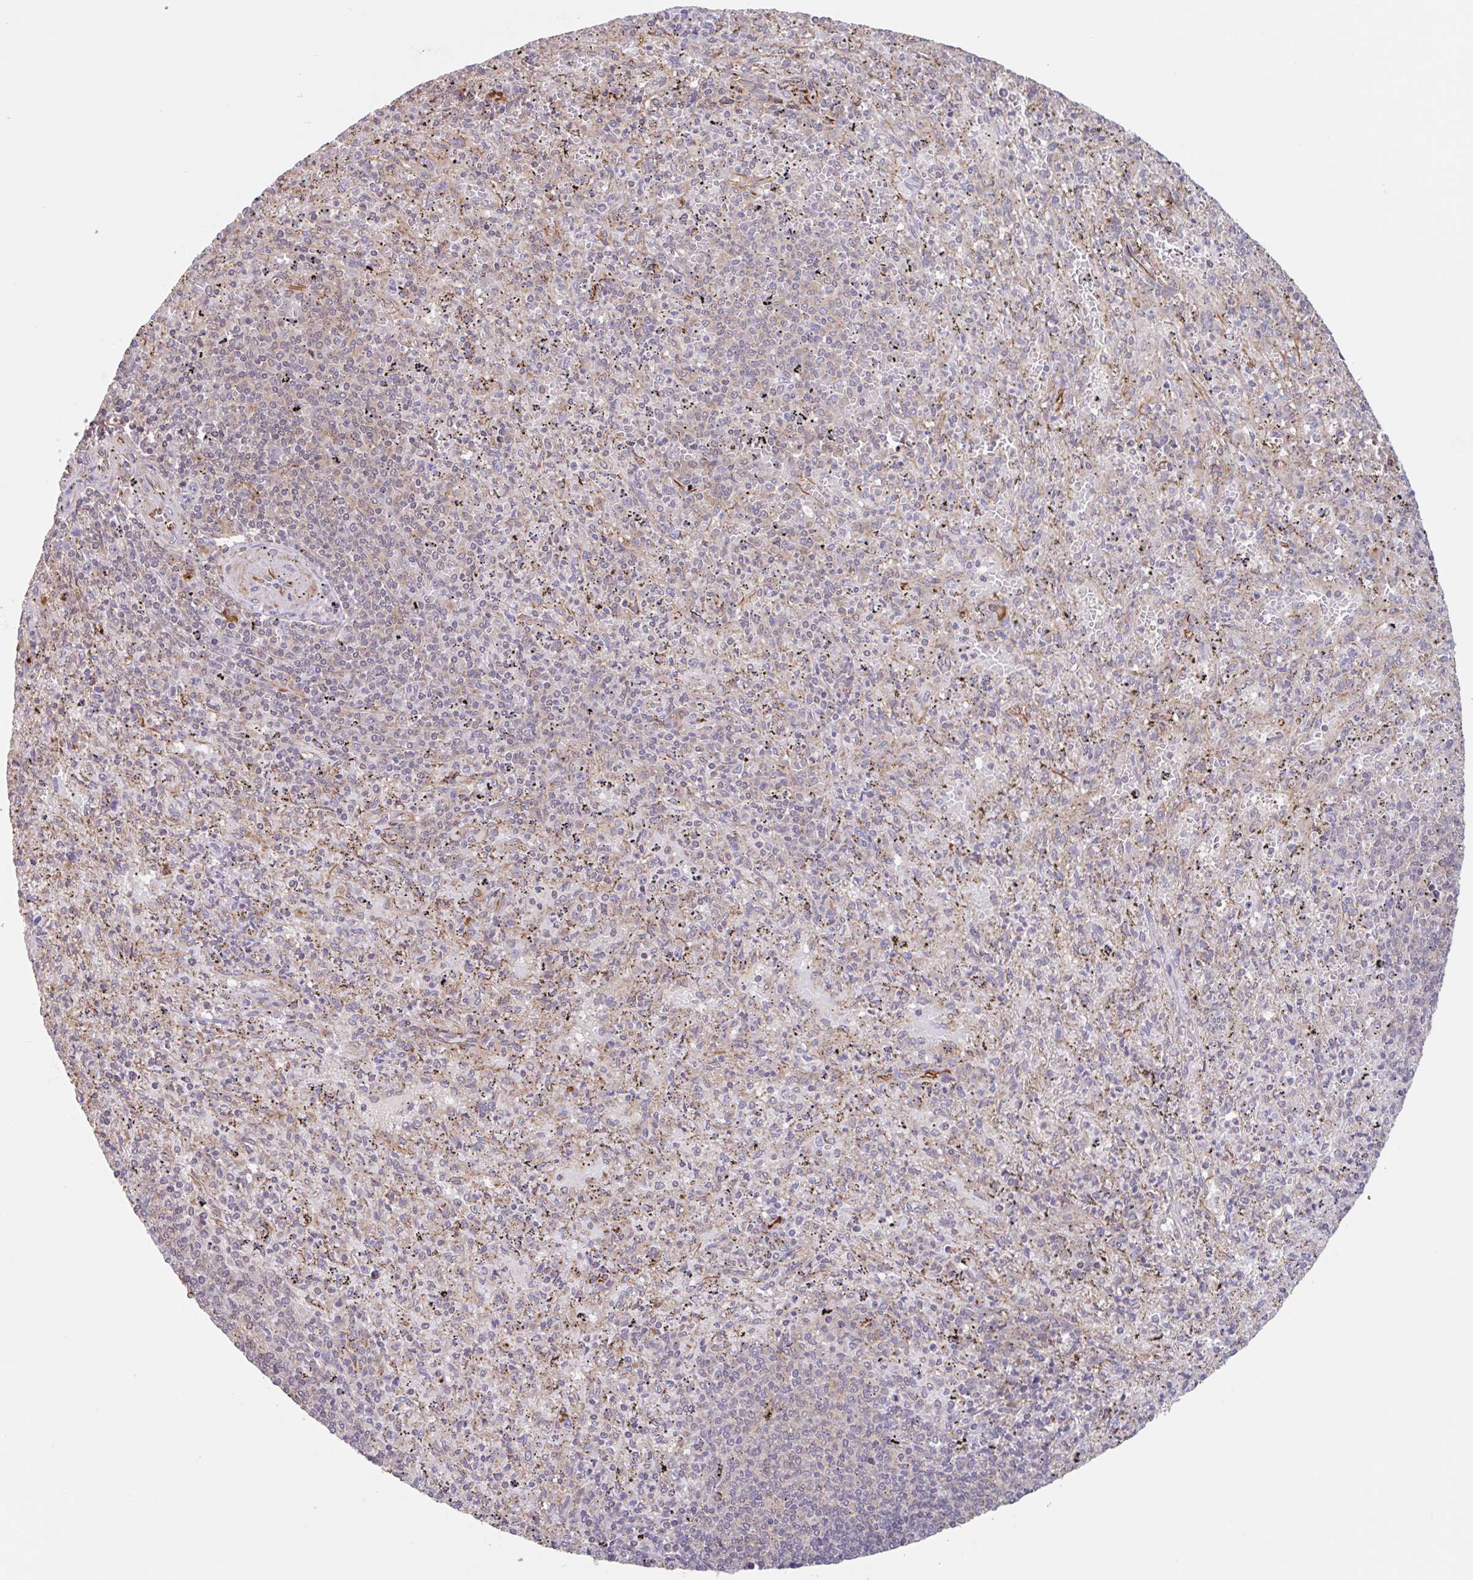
{"staining": {"intensity": "weak", "quantity": "<25%", "location": "cytoplasmic/membranous"}, "tissue": "spleen", "cell_type": "Cells in red pulp", "image_type": "normal", "snomed": [{"axis": "morphology", "description": "Normal tissue, NOS"}, {"axis": "topography", "description": "Spleen"}], "caption": "This is an IHC image of unremarkable human spleen. There is no staining in cells in red pulp.", "gene": "NUB1", "patient": {"sex": "male", "age": 57}}